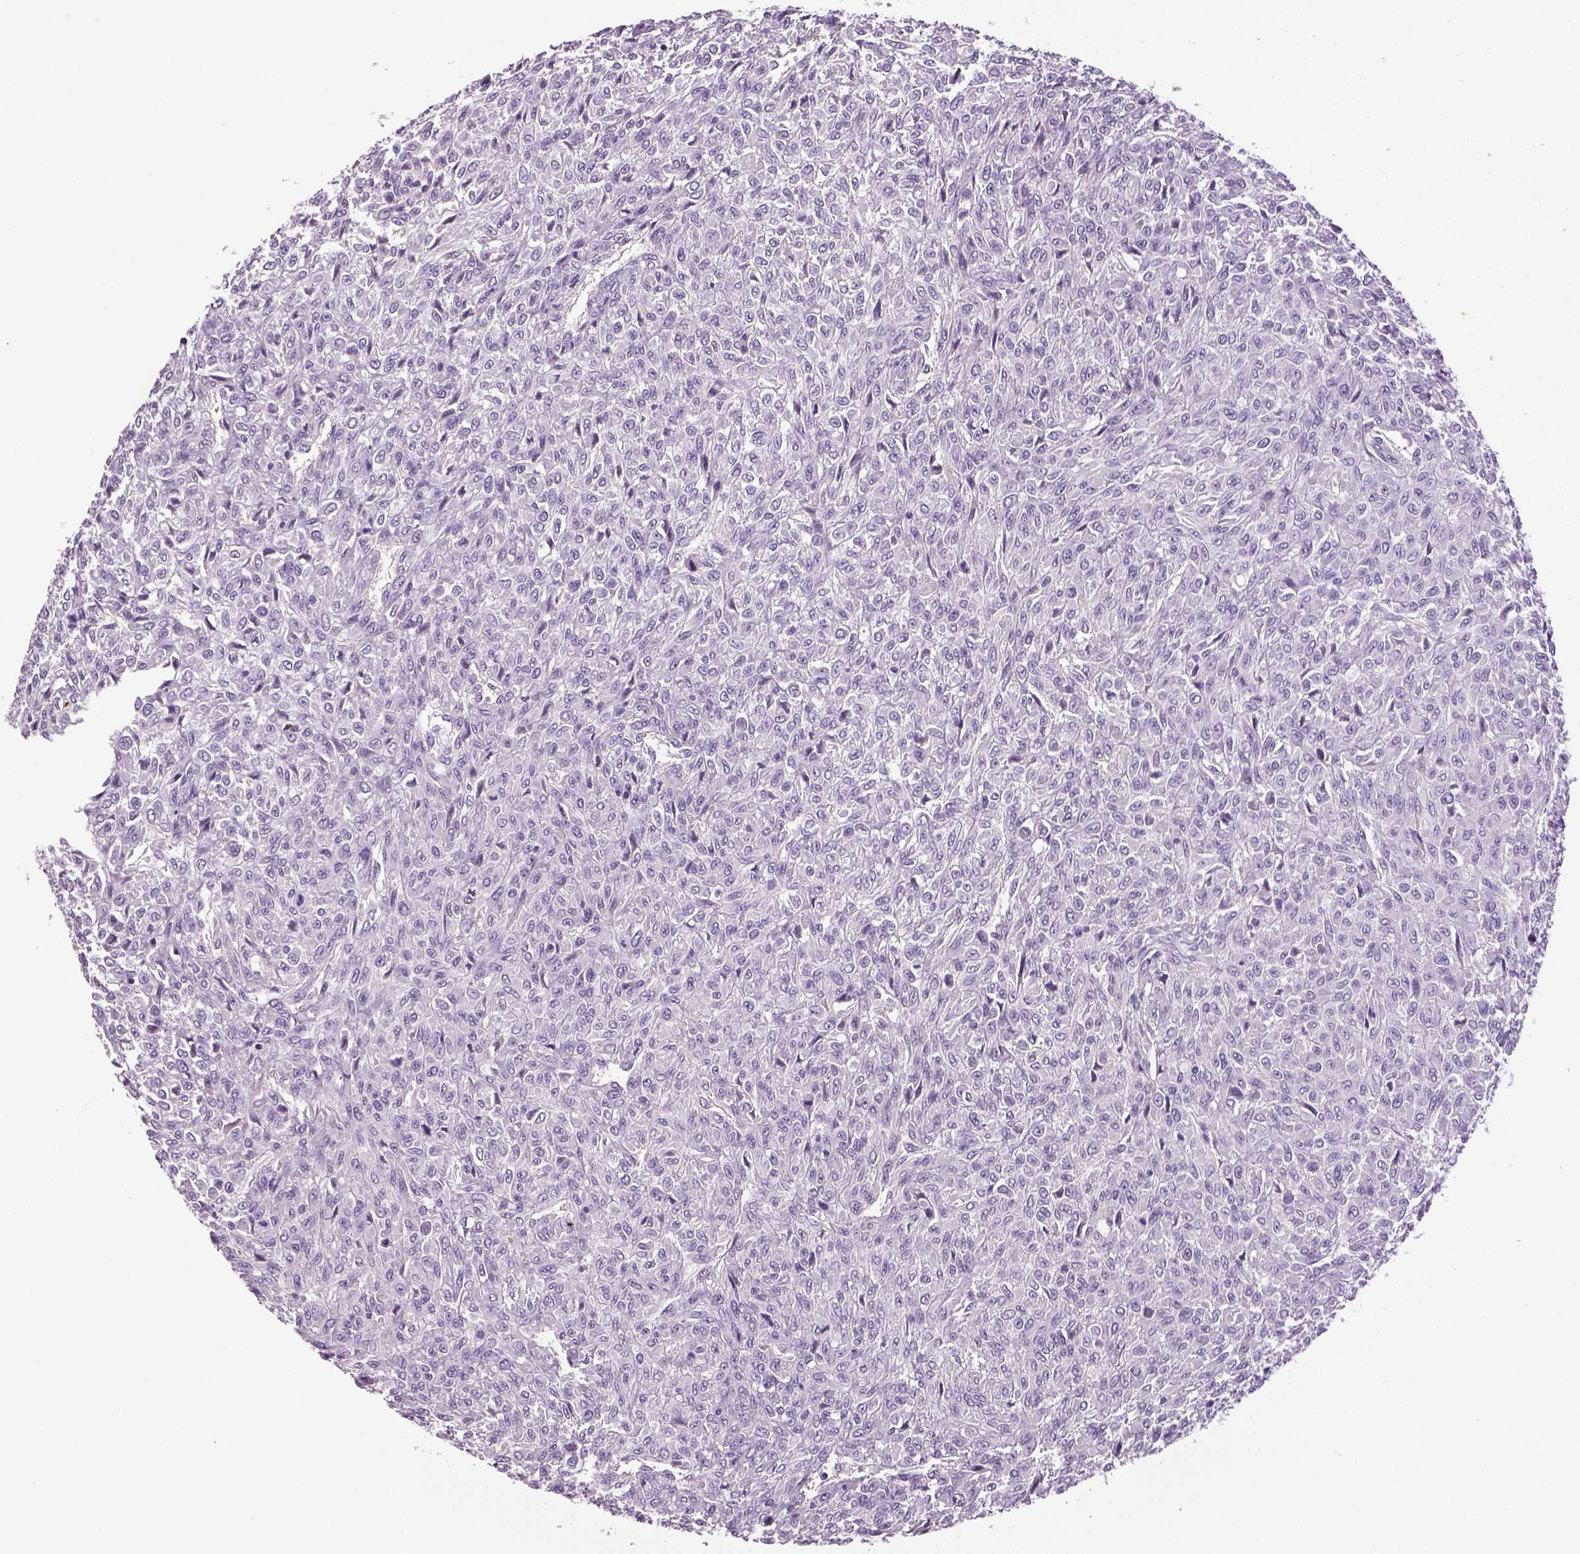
{"staining": {"intensity": "negative", "quantity": "none", "location": "none"}, "tissue": "renal cancer", "cell_type": "Tumor cells", "image_type": "cancer", "snomed": [{"axis": "morphology", "description": "Adenocarcinoma, NOS"}, {"axis": "topography", "description": "Kidney"}], "caption": "Renal cancer was stained to show a protein in brown. There is no significant staining in tumor cells. (DAB immunohistochemistry with hematoxylin counter stain).", "gene": "TSPAN7", "patient": {"sex": "male", "age": 58}}